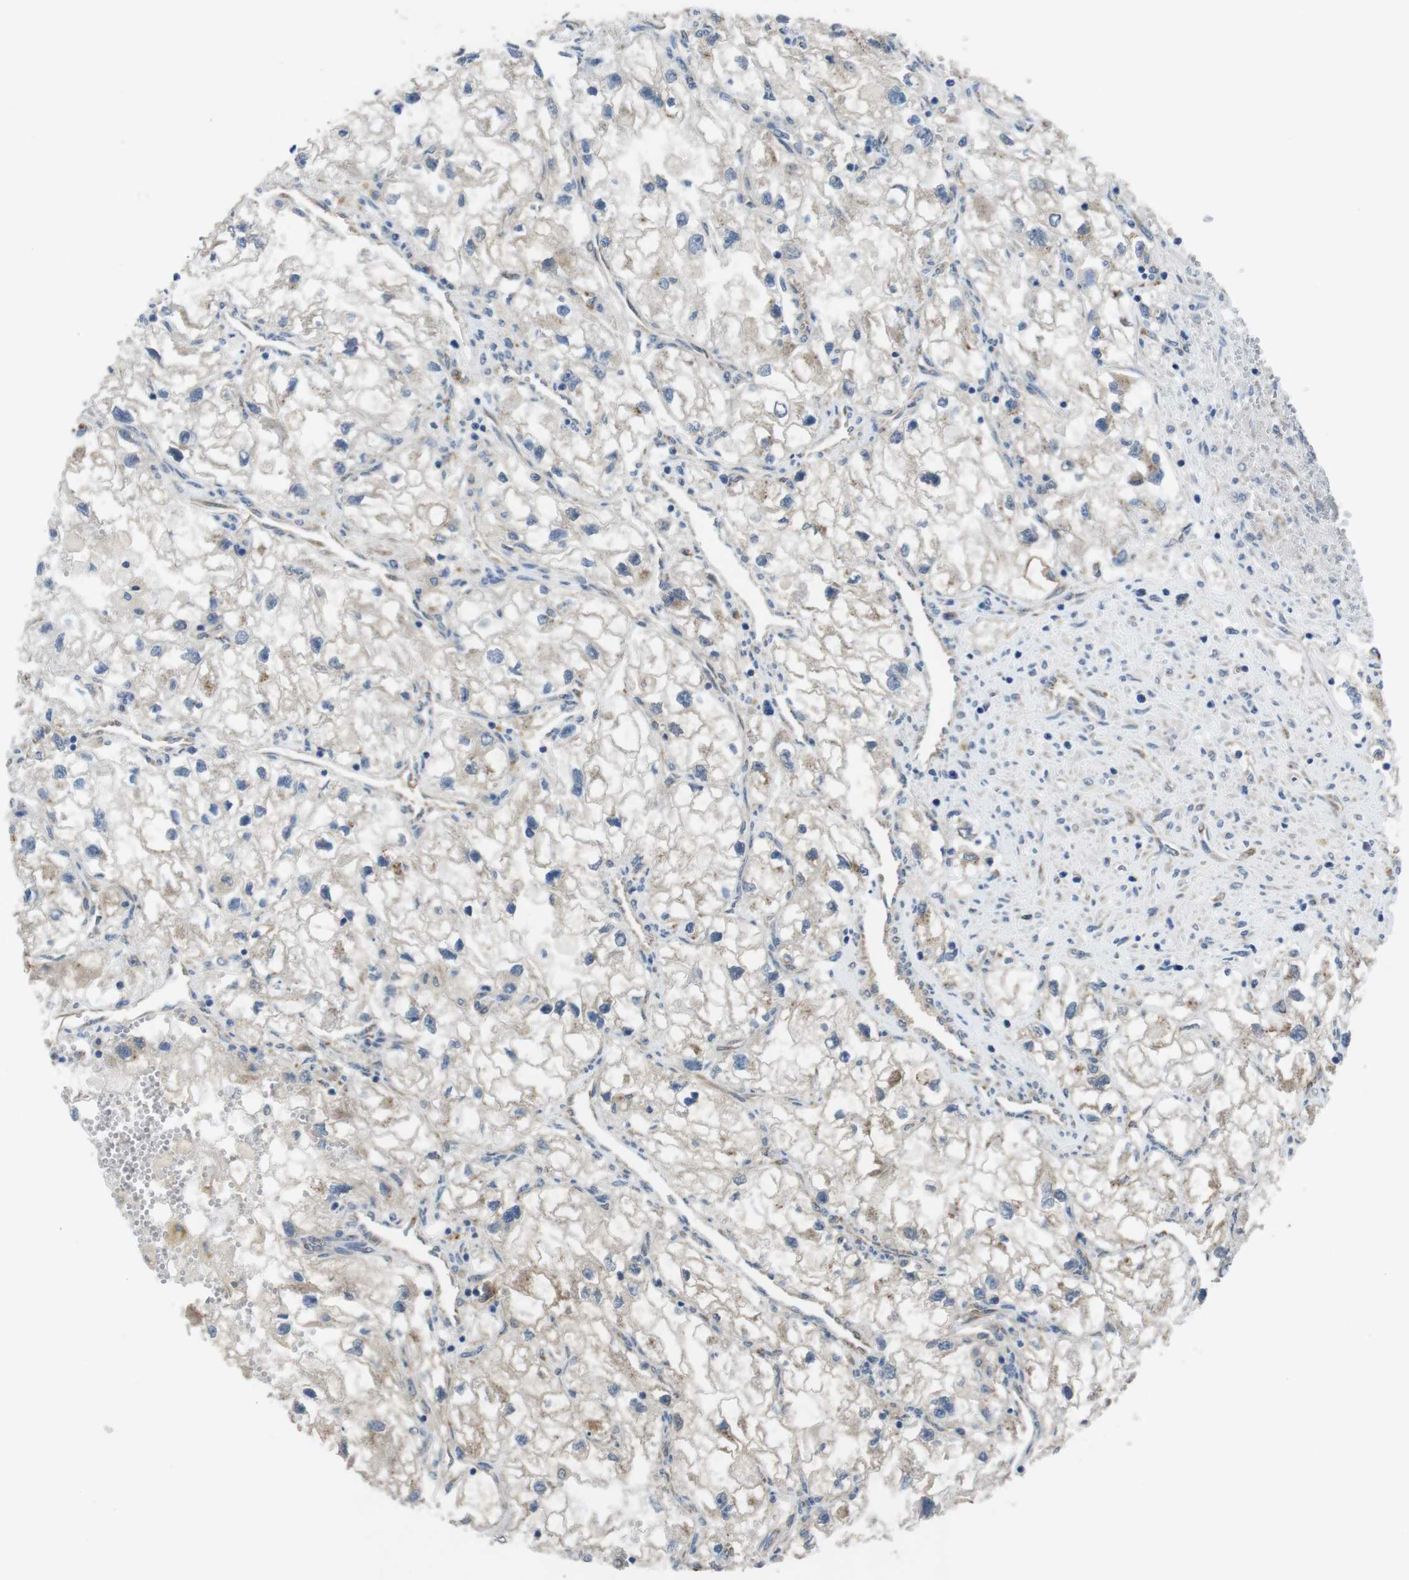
{"staining": {"intensity": "negative", "quantity": "none", "location": "none"}, "tissue": "renal cancer", "cell_type": "Tumor cells", "image_type": "cancer", "snomed": [{"axis": "morphology", "description": "Adenocarcinoma, NOS"}, {"axis": "topography", "description": "Kidney"}], "caption": "Adenocarcinoma (renal) stained for a protein using immunohistochemistry (IHC) reveals no staining tumor cells.", "gene": "RAB6A", "patient": {"sex": "female", "age": 70}}